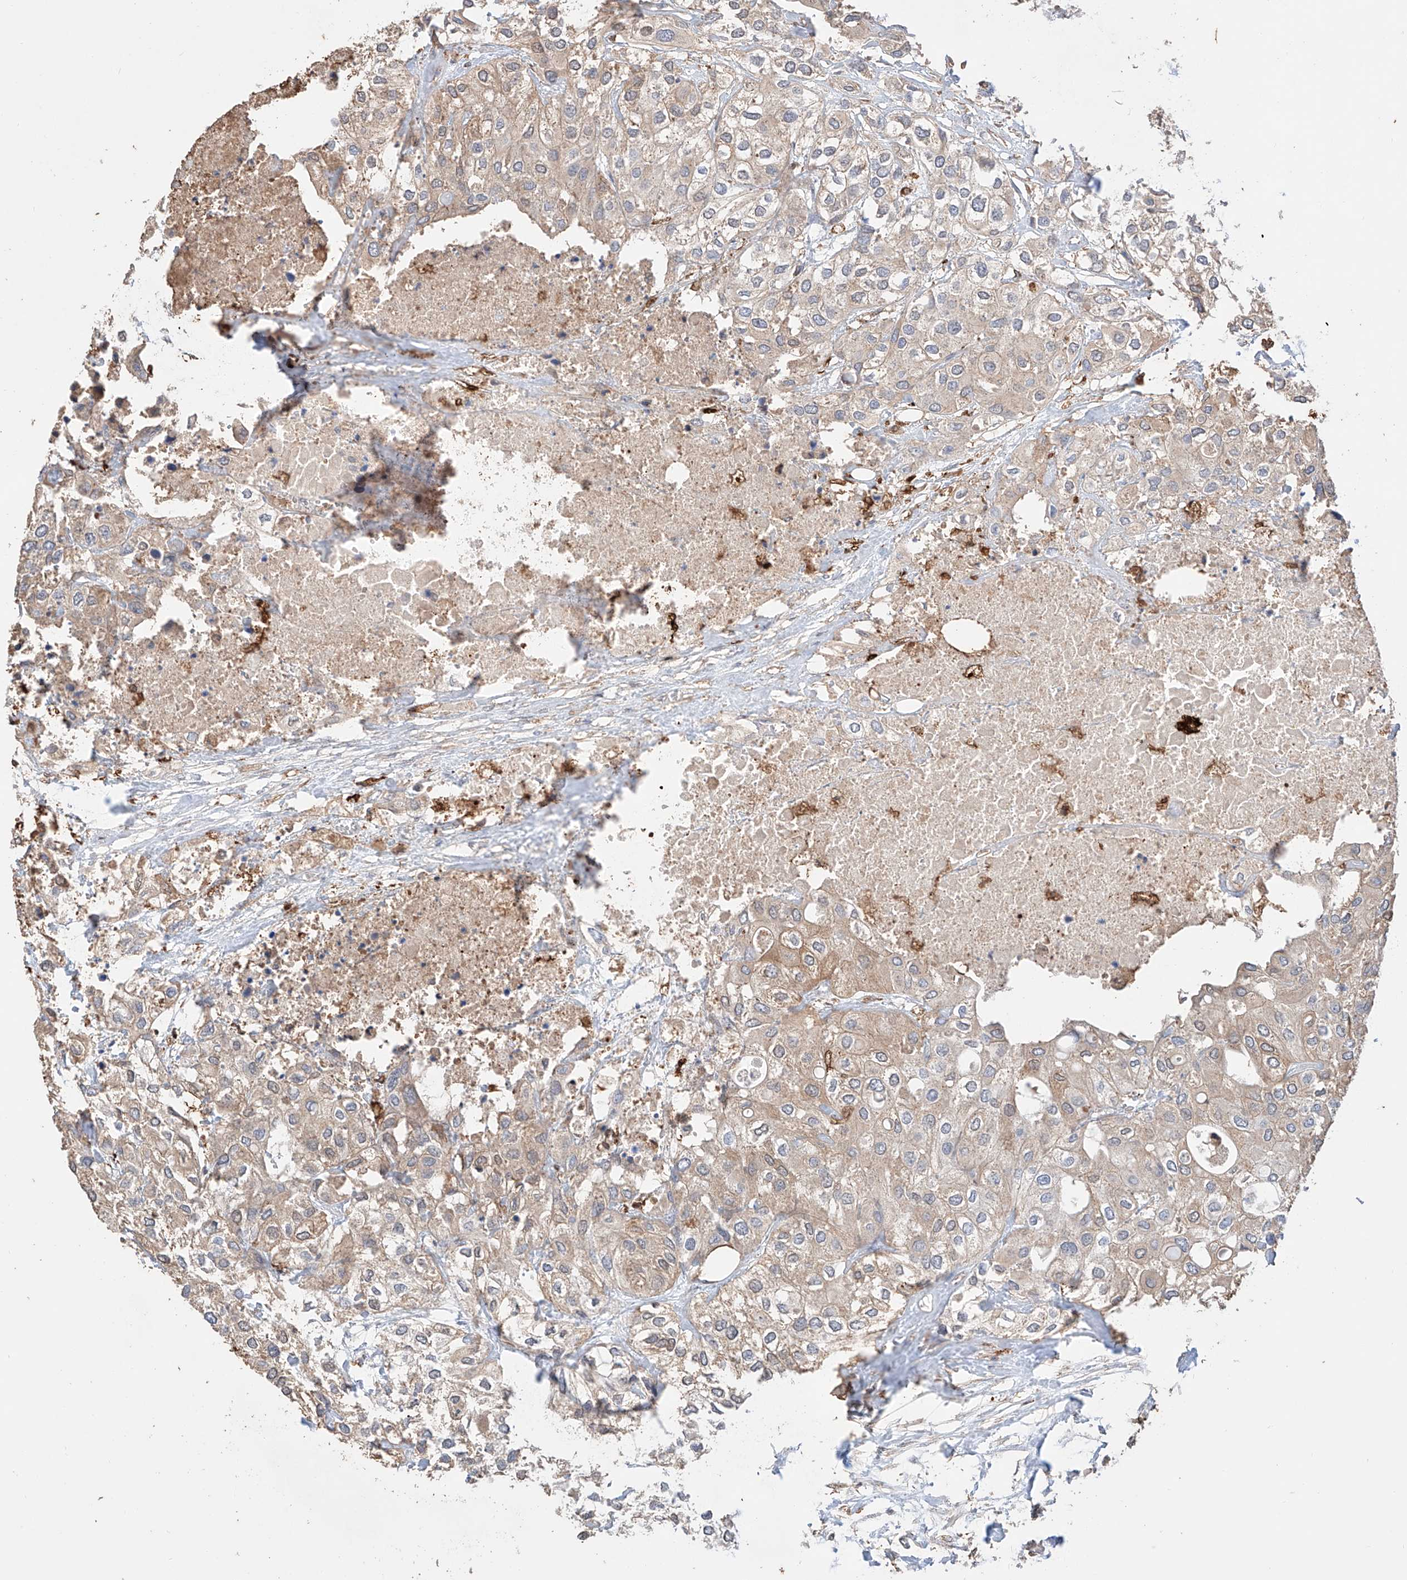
{"staining": {"intensity": "weak", "quantity": "25%-75%", "location": "cytoplasmic/membranous"}, "tissue": "urothelial cancer", "cell_type": "Tumor cells", "image_type": "cancer", "snomed": [{"axis": "morphology", "description": "Urothelial carcinoma, High grade"}, {"axis": "topography", "description": "Urinary bladder"}], "caption": "High-grade urothelial carcinoma stained with IHC shows weak cytoplasmic/membranous positivity in about 25%-75% of tumor cells.", "gene": "MOSPD1", "patient": {"sex": "male", "age": 64}}